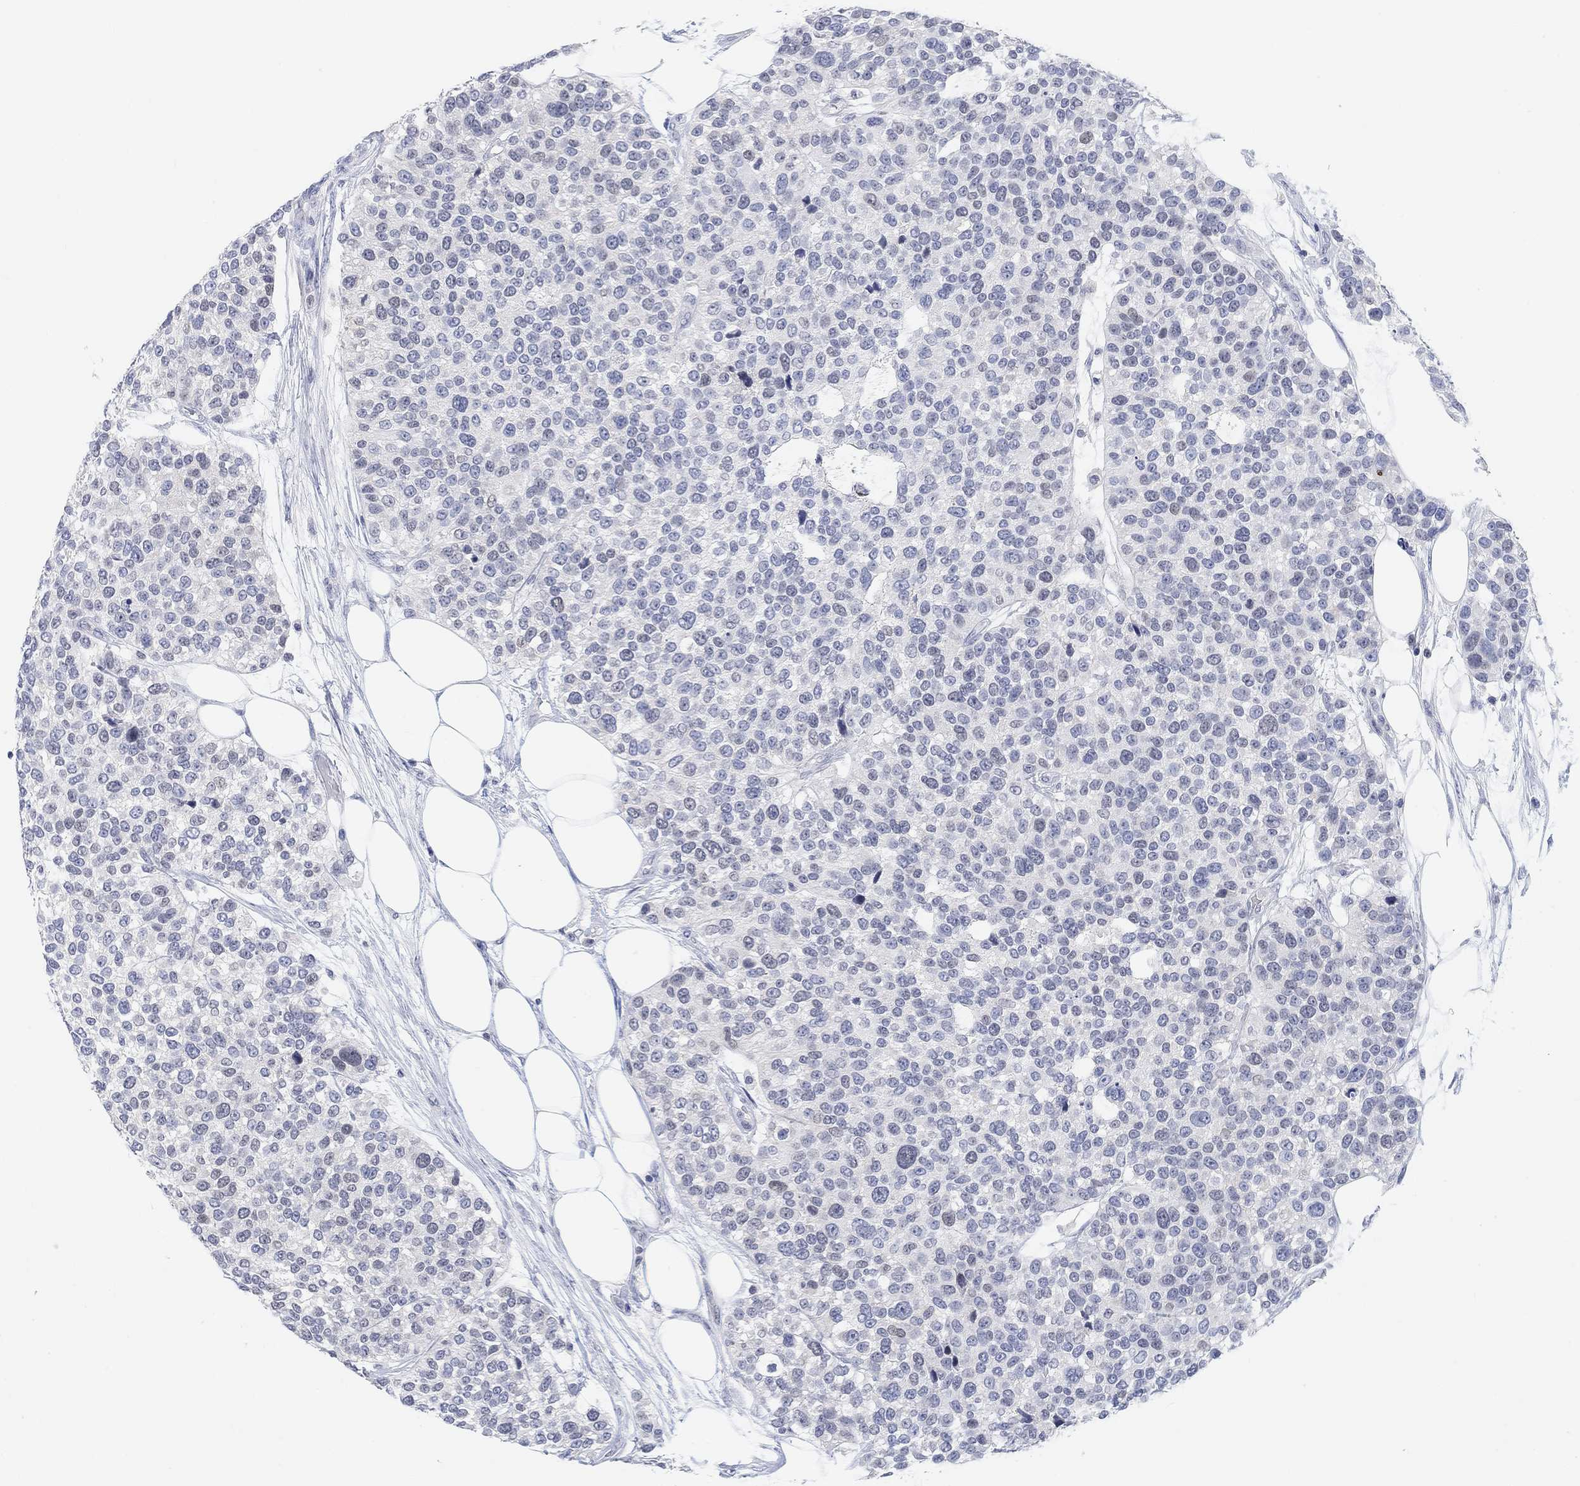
{"staining": {"intensity": "negative", "quantity": "none", "location": "none"}, "tissue": "urothelial cancer", "cell_type": "Tumor cells", "image_type": "cancer", "snomed": [{"axis": "morphology", "description": "Urothelial carcinoma, High grade"}, {"axis": "topography", "description": "Urinary bladder"}], "caption": "Tumor cells are negative for brown protein staining in high-grade urothelial carcinoma.", "gene": "ATP6V1E2", "patient": {"sex": "male", "age": 77}}